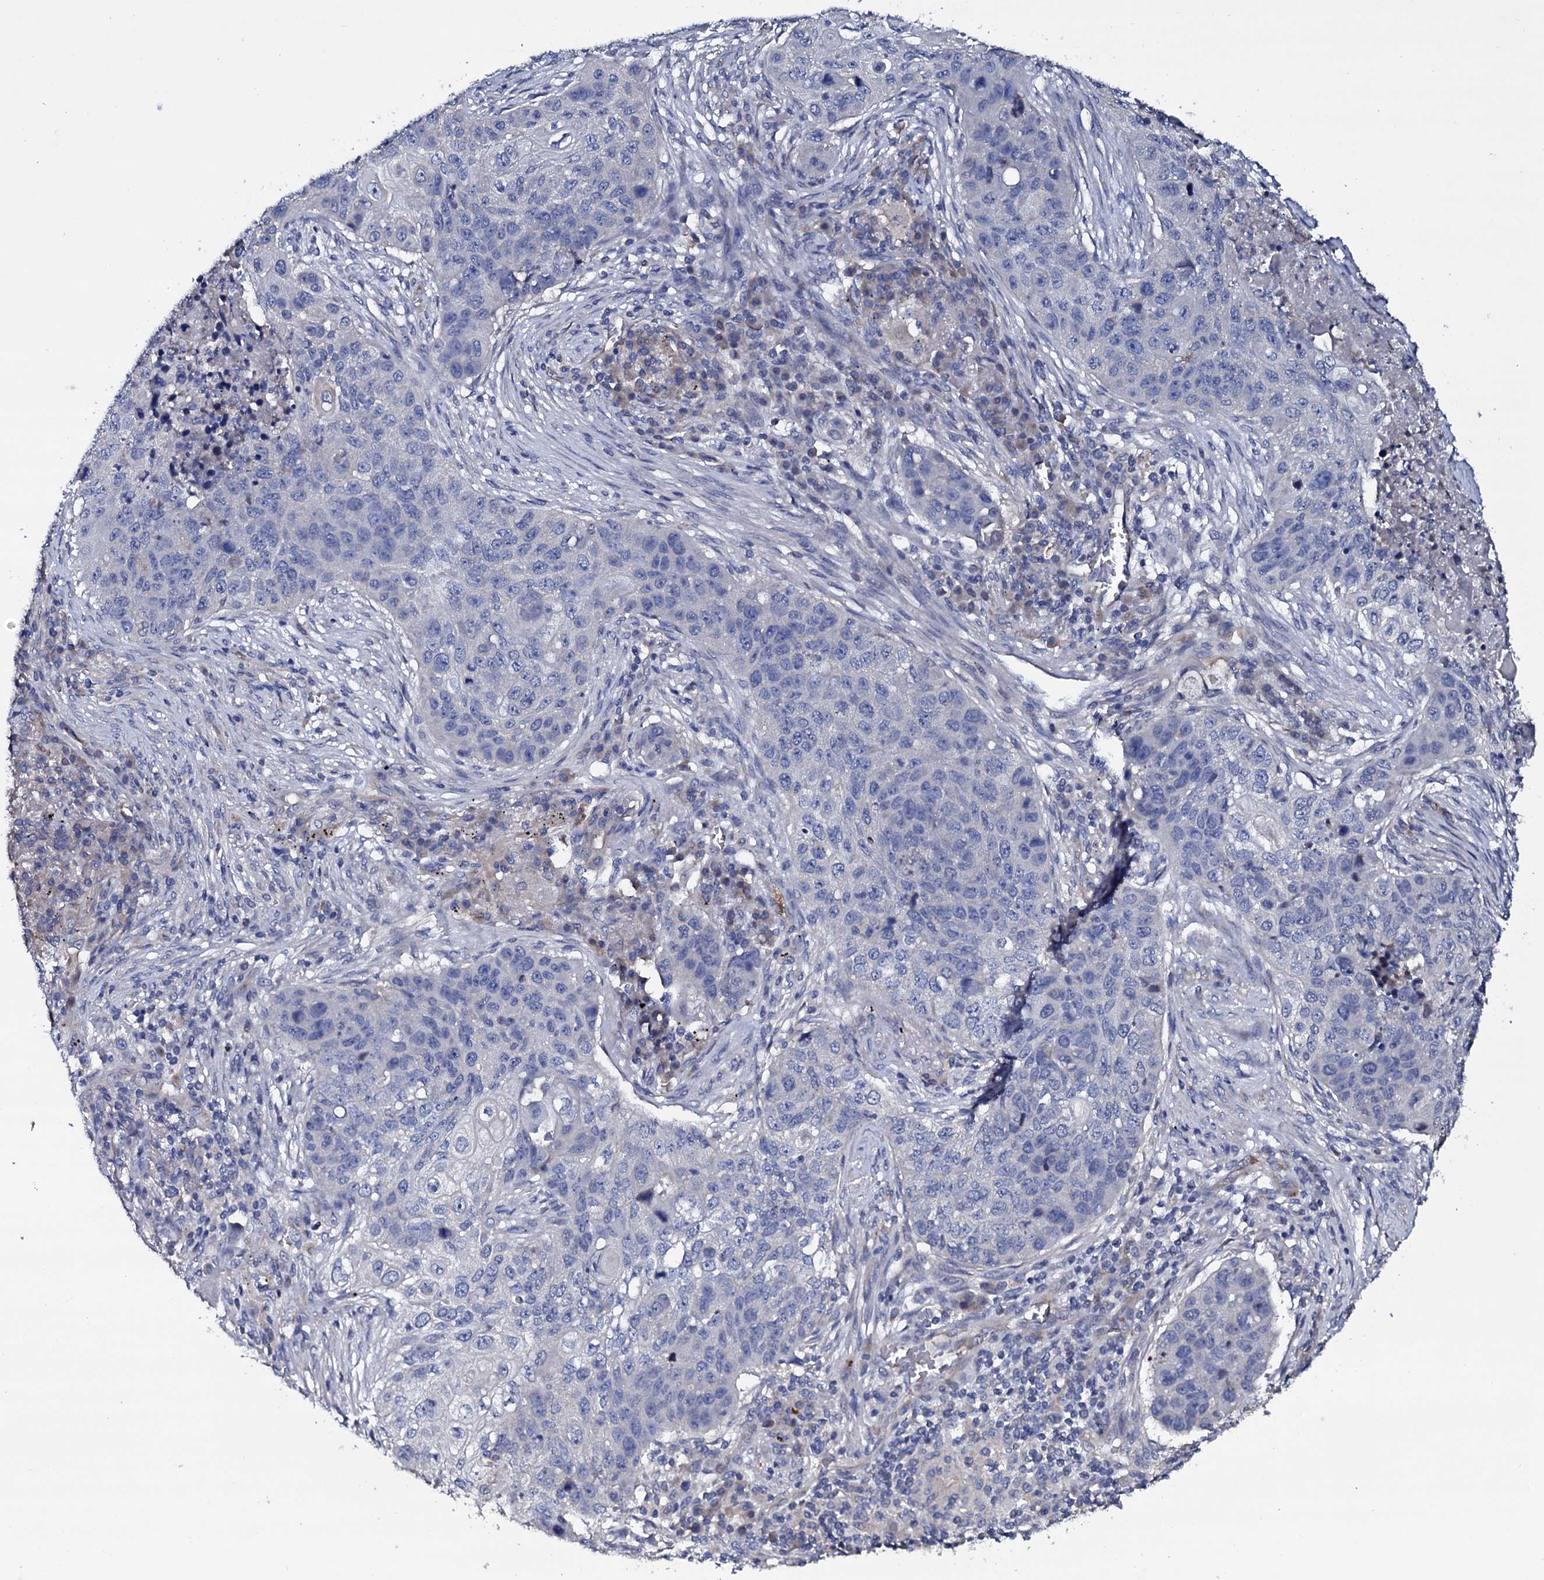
{"staining": {"intensity": "negative", "quantity": "none", "location": "none"}, "tissue": "lung cancer", "cell_type": "Tumor cells", "image_type": "cancer", "snomed": [{"axis": "morphology", "description": "Squamous cell carcinoma, NOS"}, {"axis": "topography", "description": "Lung"}], "caption": "The image reveals no significant positivity in tumor cells of lung squamous cell carcinoma. (DAB (3,3'-diaminobenzidine) immunohistochemistry (IHC), high magnification).", "gene": "BCL2L14", "patient": {"sex": "female", "age": 63}}